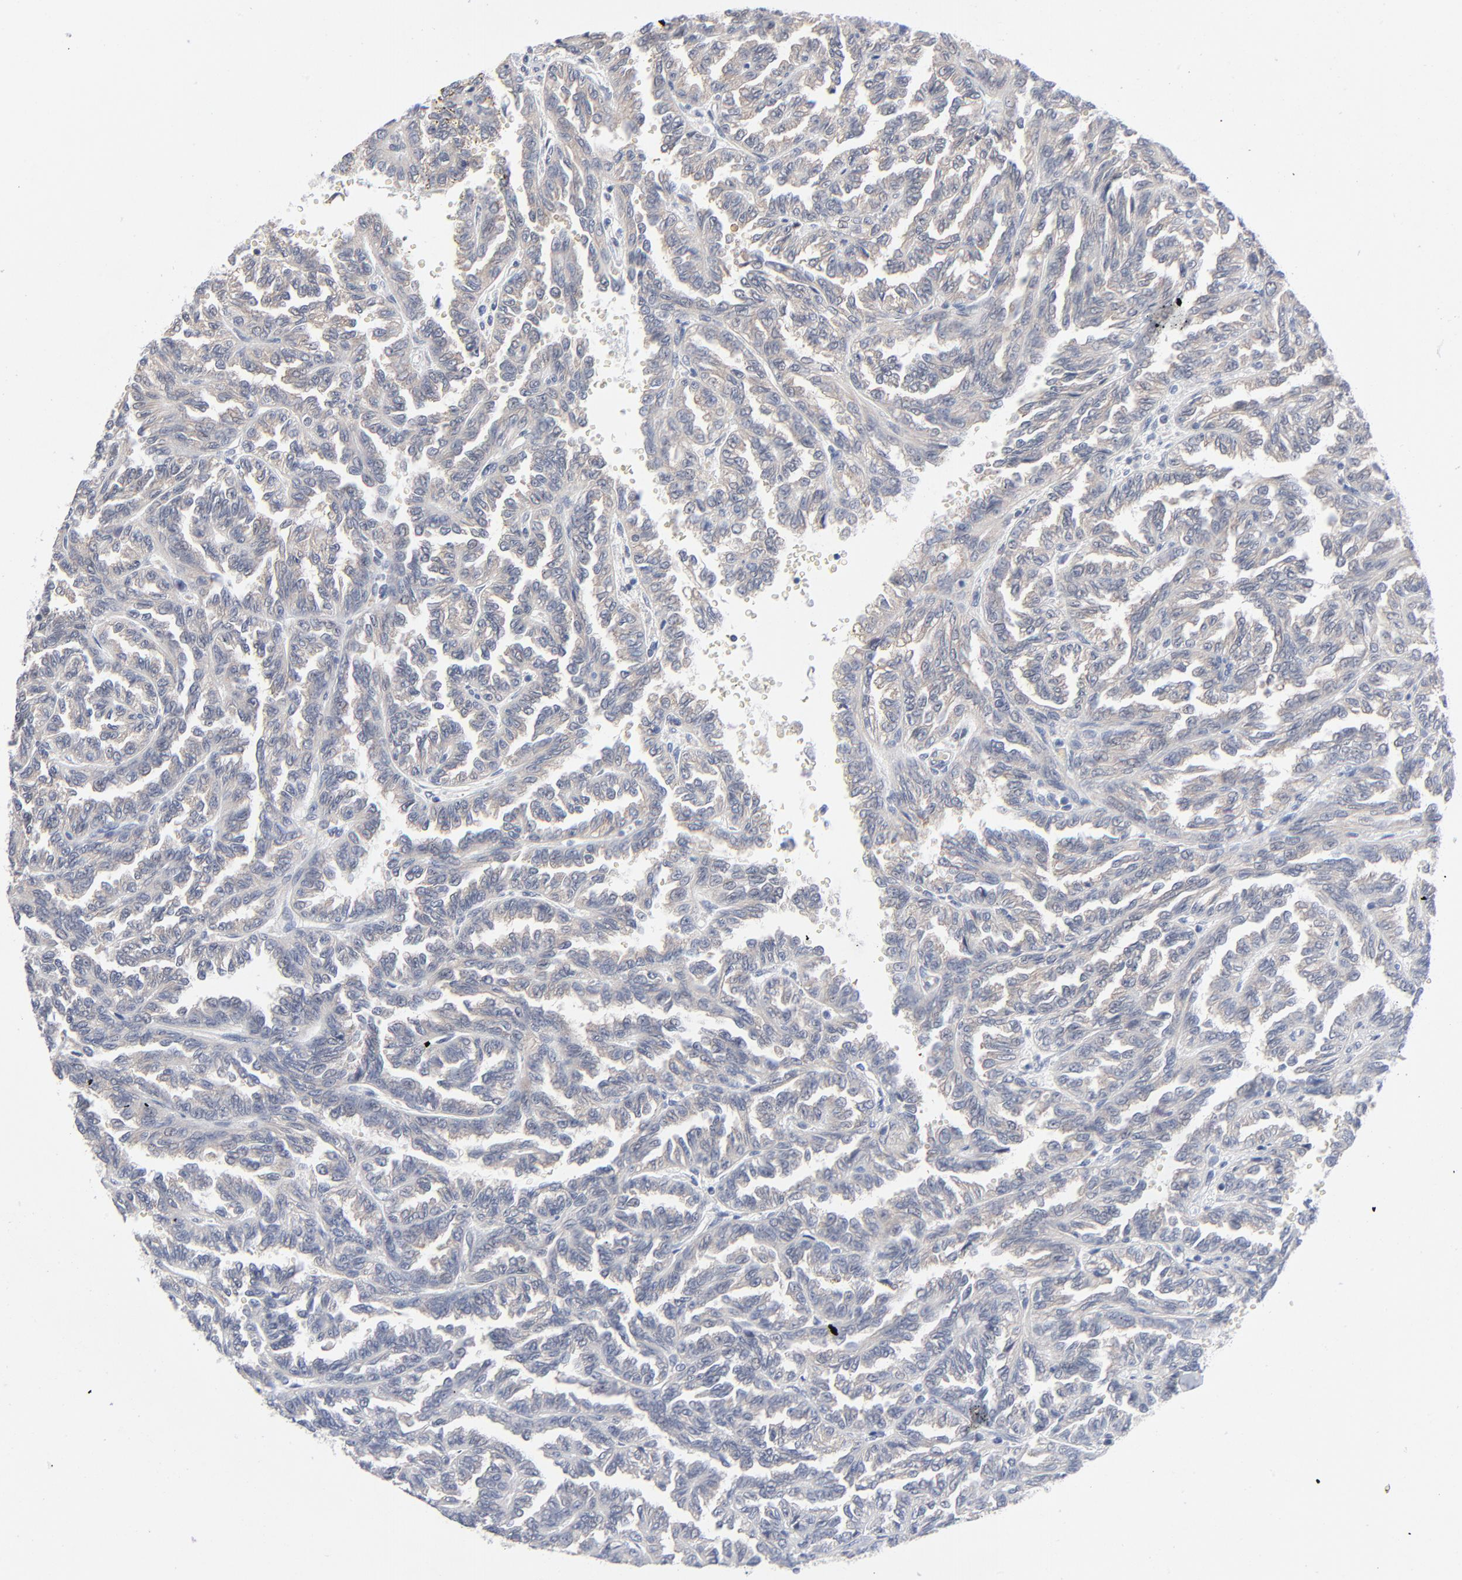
{"staining": {"intensity": "weak", "quantity": ">75%", "location": "cytoplasmic/membranous"}, "tissue": "renal cancer", "cell_type": "Tumor cells", "image_type": "cancer", "snomed": [{"axis": "morphology", "description": "Inflammation, NOS"}, {"axis": "morphology", "description": "Adenocarcinoma, NOS"}, {"axis": "topography", "description": "Kidney"}], "caption": "A histopathology image showing weak cytoplasmic/membranous positivity in approximately >75% of tumor cells in adenocarcinoma (renal), as visualized by brown immunohistochemical staining.", "gene": "RPS6KB1", "patient": {"sex": "male", "age": 68}}